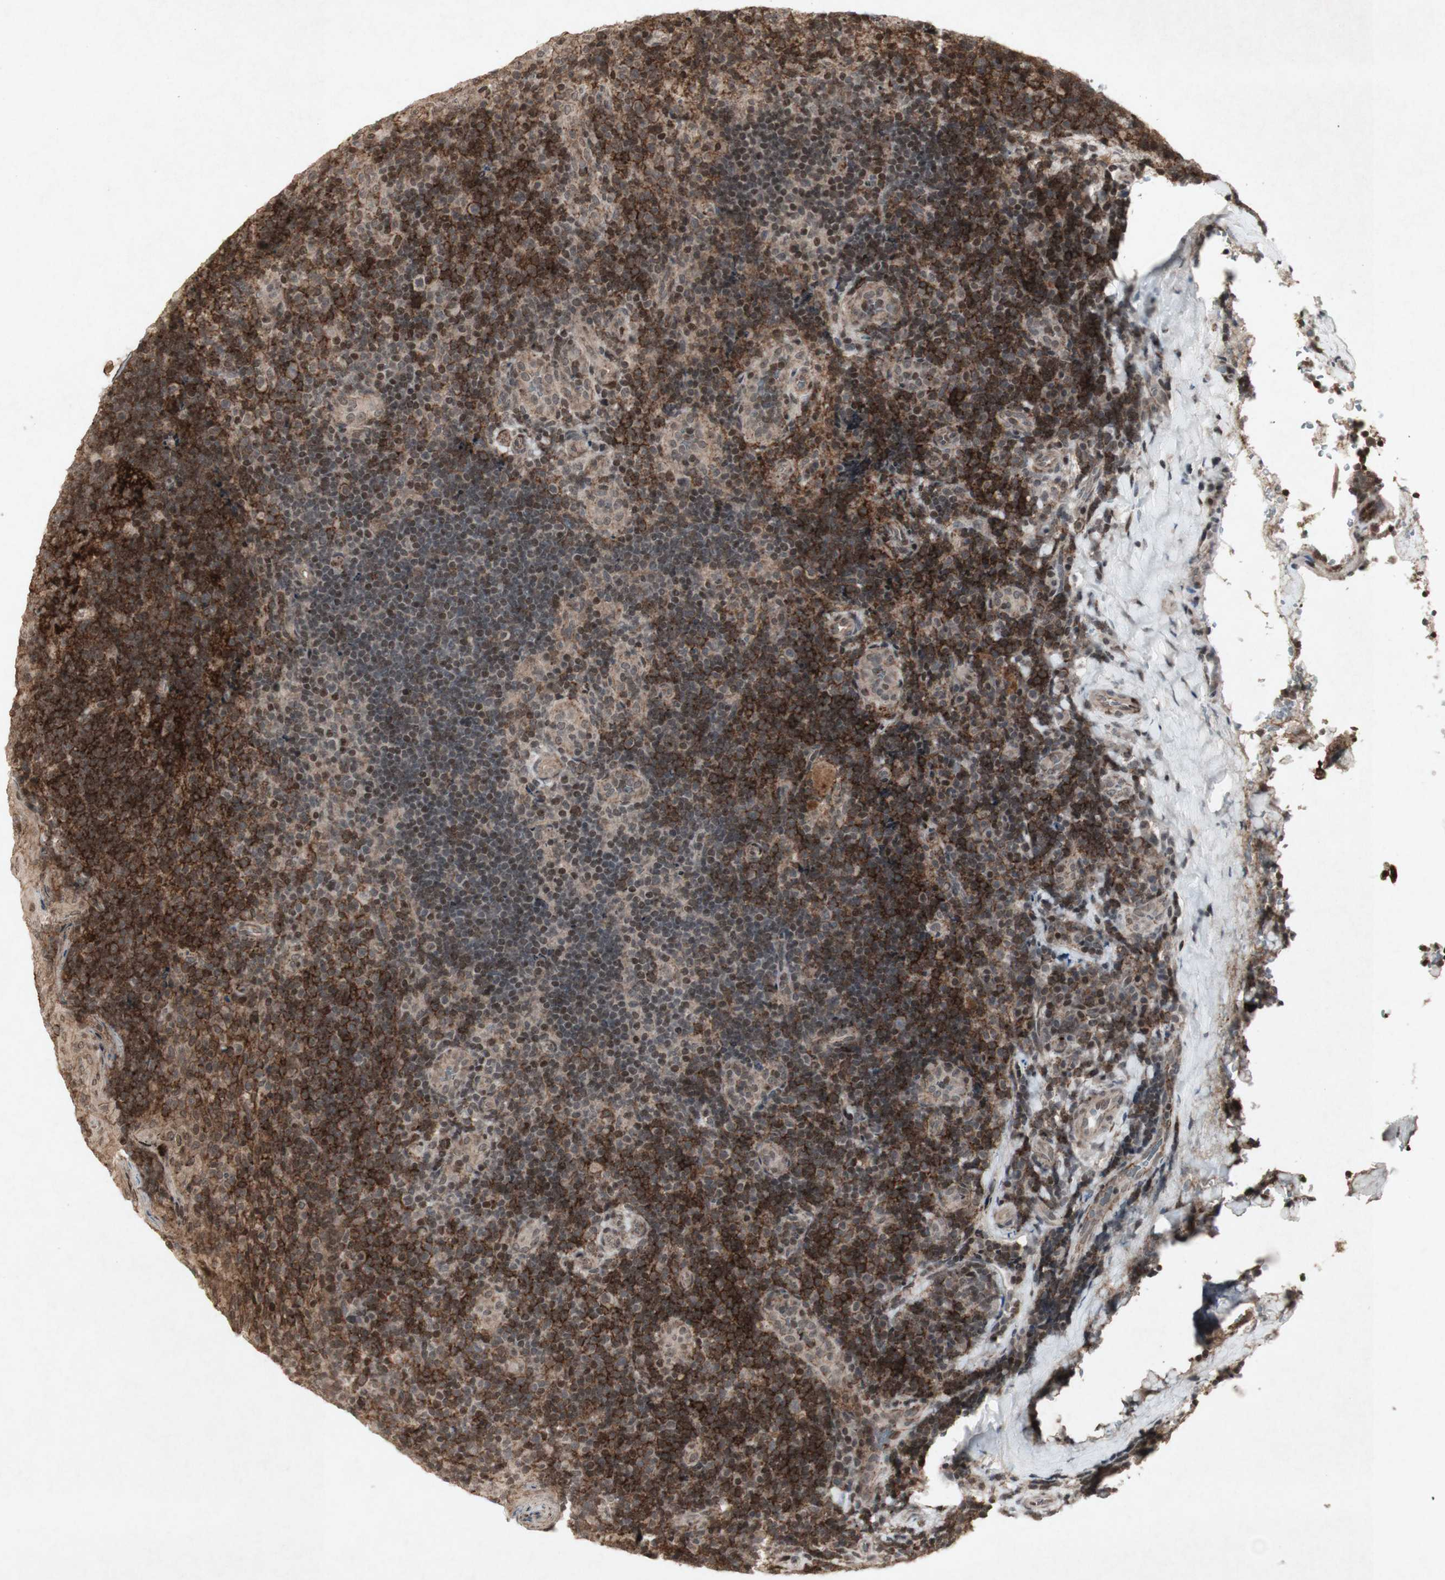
{"staining": {"intensity": "strong", "quantity": ">75%", "location": "cytoplasmic/membranous"}, "tissue": "tonsil", "cell_type": "Germinal center cells", "image_type": "normal", "snomed": [{"axis": "morphology", "description": "Normal tissue, NOS"}, {"axis": "topography", "description": "Tonsil"}], "caption": "Immunohistochemical staining of unremarkable human tonsil demonstrates high levels of strong cytoplasmic/membranous positivity in approximately >75% of germinal center cells. (DAB (3,3'-diaminobenzidine) = brown stain, brightfield microscopy at high magnification).", "gene": "PLXNA1", "patient": {"sex": "male", "age": 17}}